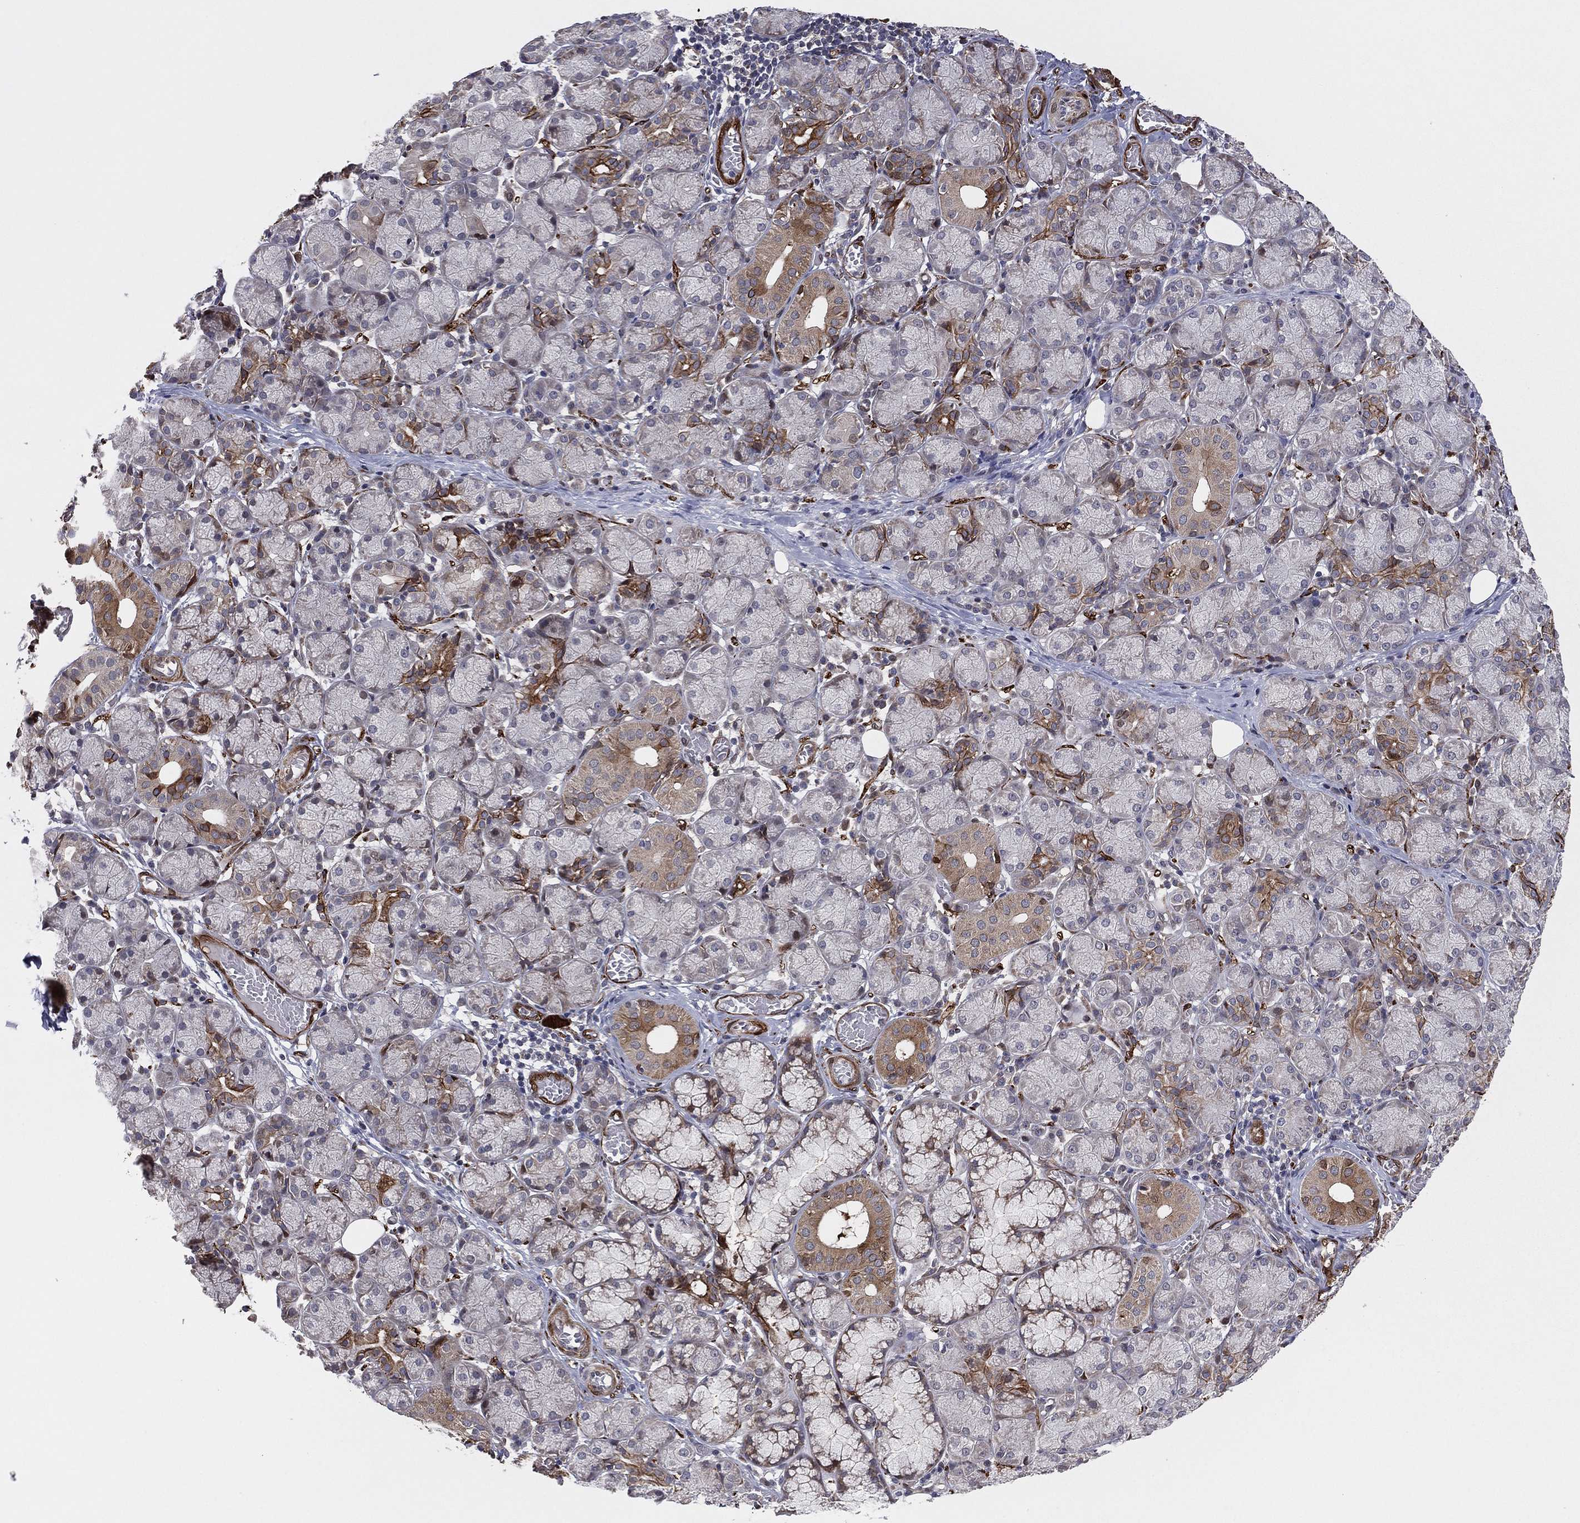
{"staining": {"intensity": "strong", "quantity": "<25%", "location": "cytoplasmic/membranous"}, "tissue": "salivary gland", "cell_type": "Glandular cells", "image_type": "normal", "snomed": [{"axis": "morphology", "description": "Normal tissue, NOS"}, {"axis": "topography", "description": "Salivary gland"}, {"axis": "topography", "description": "Peripheral nerve tissue"}], "caption": "Approximately <25% of glandular cells in unremarkable salivary gland show strong cytoplasmic/membranous protein positivity as visualized by brown immunohistochemical staining.", "gene": "SNCG", "patient": {"sex": "female", "age": 24}}